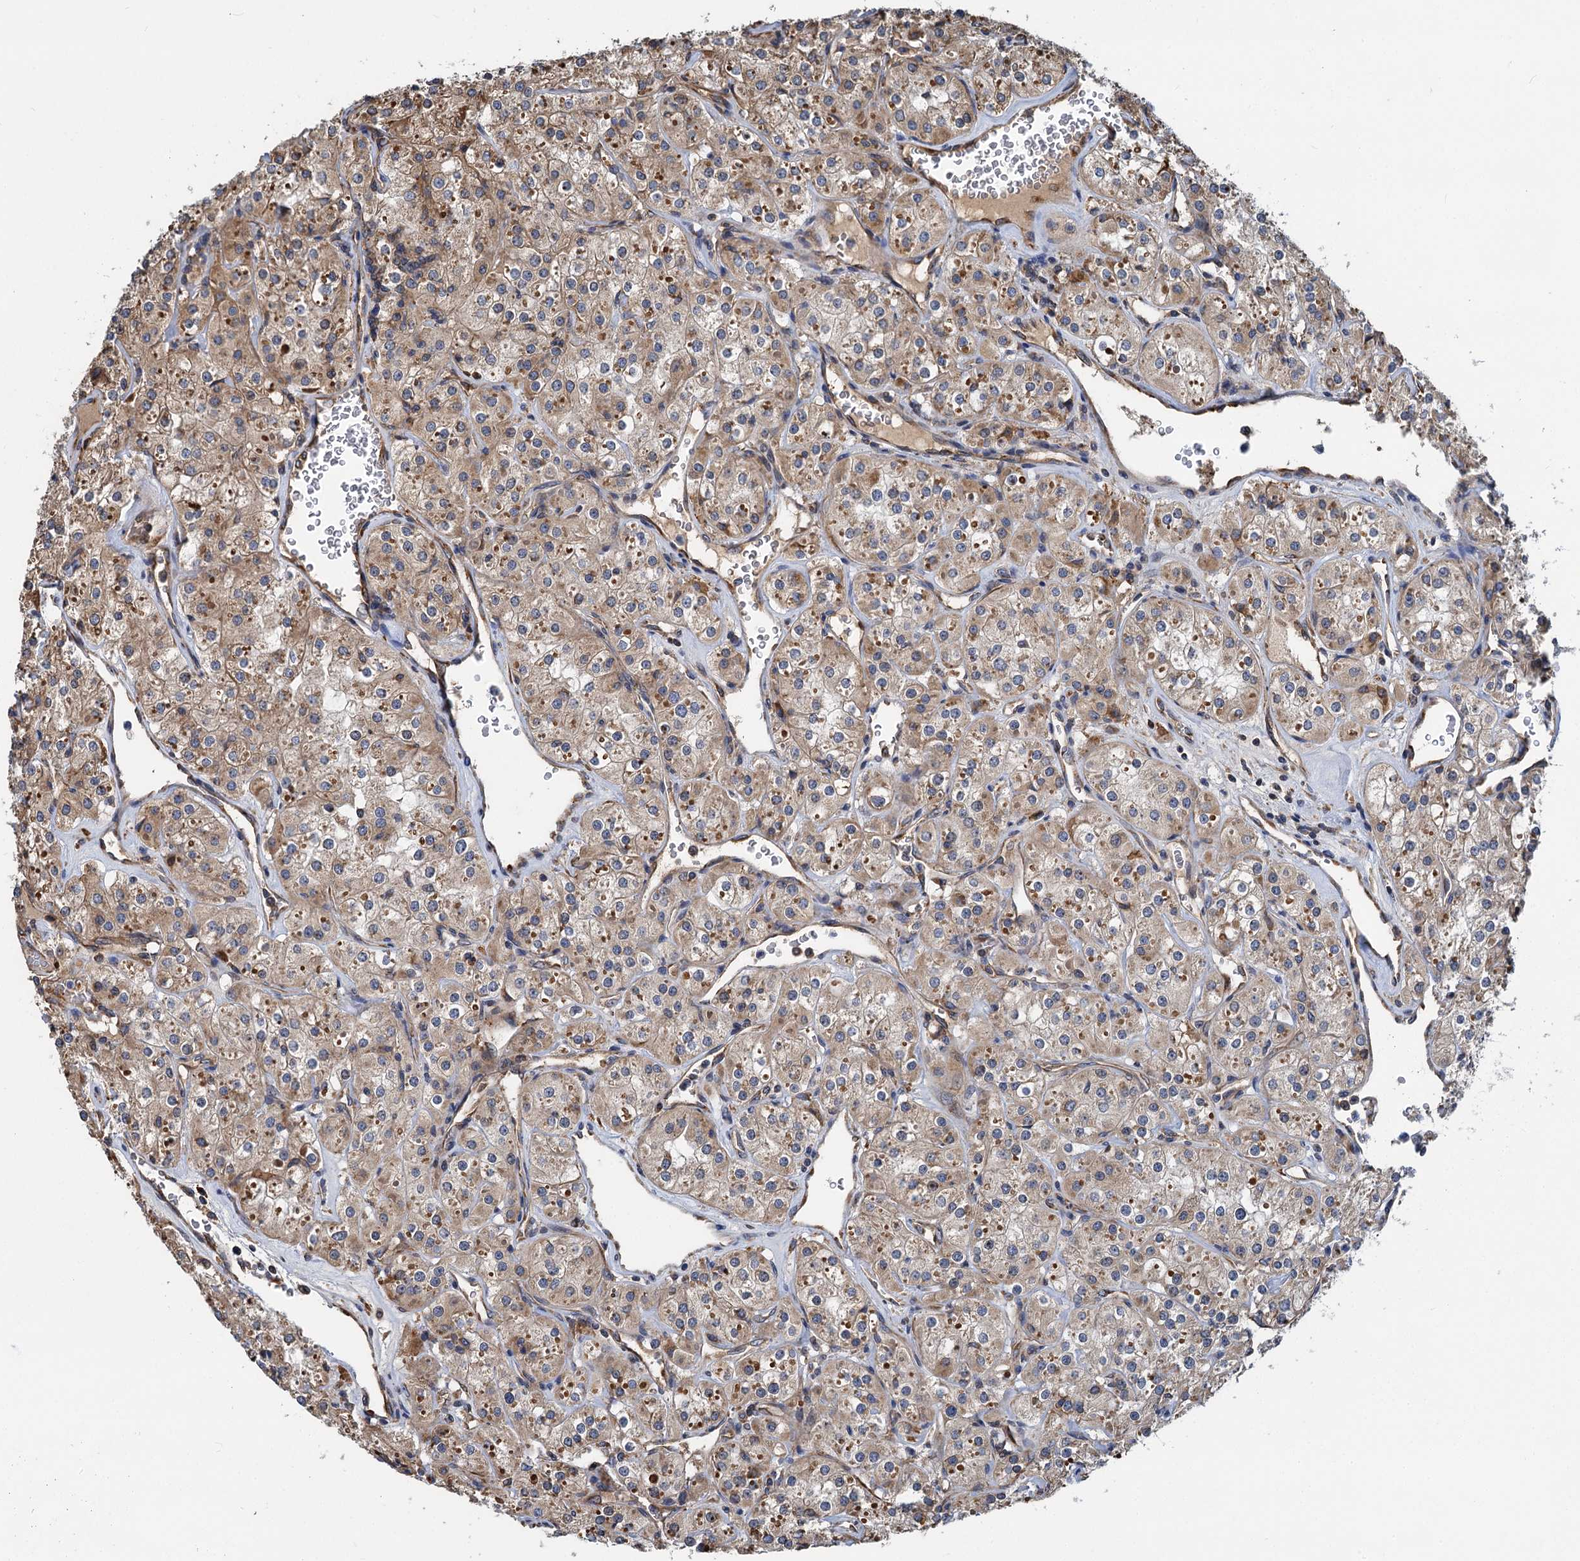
{"staining": {"intensity": "moderate", "quantity": "25%-75%", "location": "cytoplasmic/membranous"}, "tissue": "renal cancer", "cell_type": "Tumor cells", "image_type": "cancer", "snomed": [{"axis": "morphology", "description": "Adenocarcinoma, NOS"}, {"axis": "topography", "description": "Kidney"}], "caption": "Adenocarcinoma (renal) was stained to show a protein in brown. There is medium levels of moderate cytoplasmic/membranous expression in about 25%-75% of tumor cells.", "gene": "LINS1", "patient": {"sex": "male", "age": 77}}